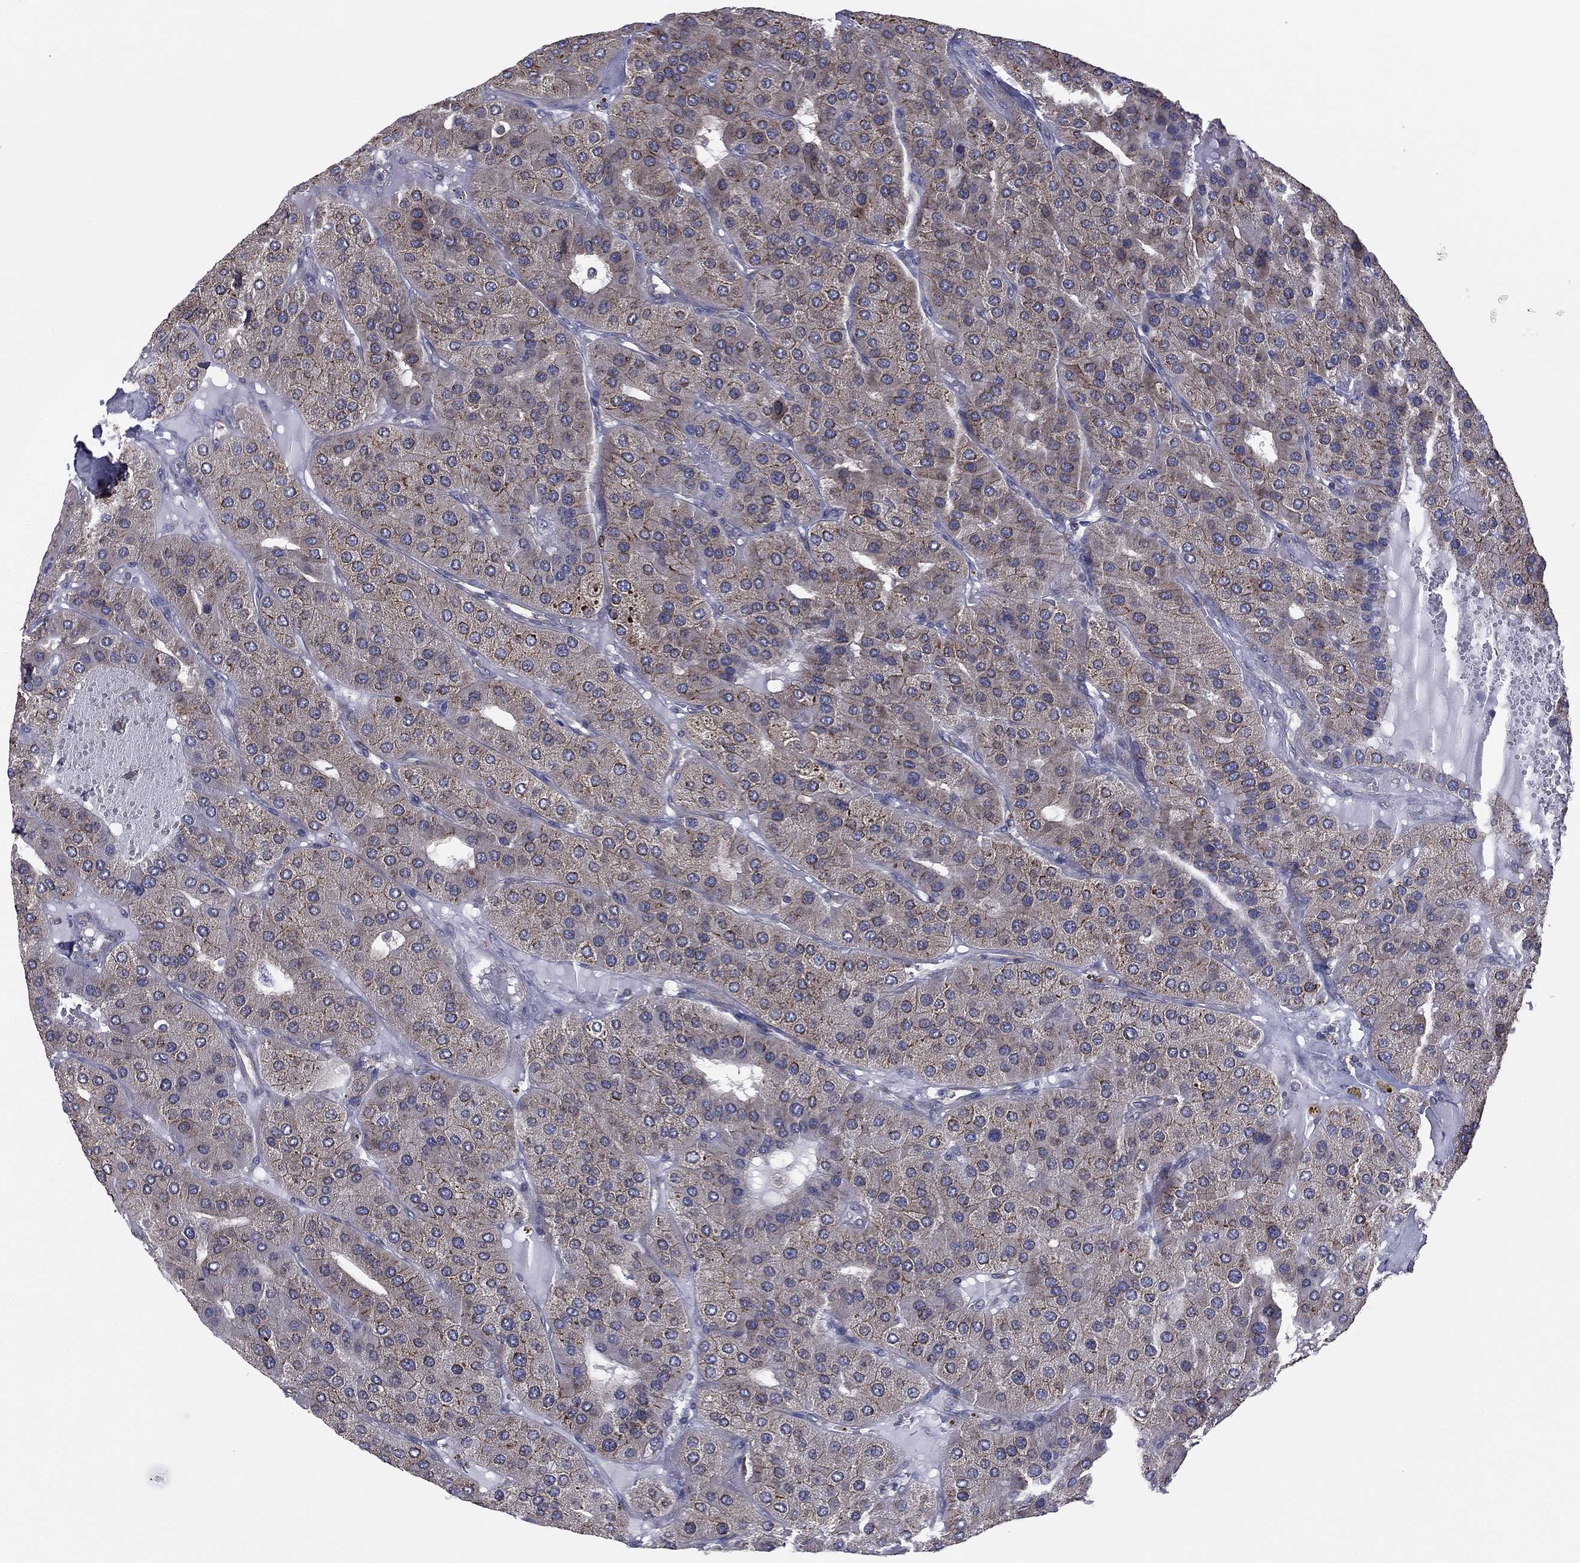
{"staining": {"intensity": "moderate", "quantity": "<25%", "location": "cytoplasmic/membranous"}, "tissue": "parathyroid gland", "cell_type": "Glandular cells", "image_type": "normal", "snomed": [{"axis": "morphology", "description": "Normal tissue, NOS"}, {"axis": "morphology", "description": "Adenoma, NOS"}, {"axis": "topography", "description": "Parathyroid gland"}], "caption": "Parathyroid gland stained with a brown dye shows moderate cytoplasmic/membranous positive expression in approximately <25% of glandular cells.", "gene": "FARSA", "patient": {"sex": "female", "age": 86}}